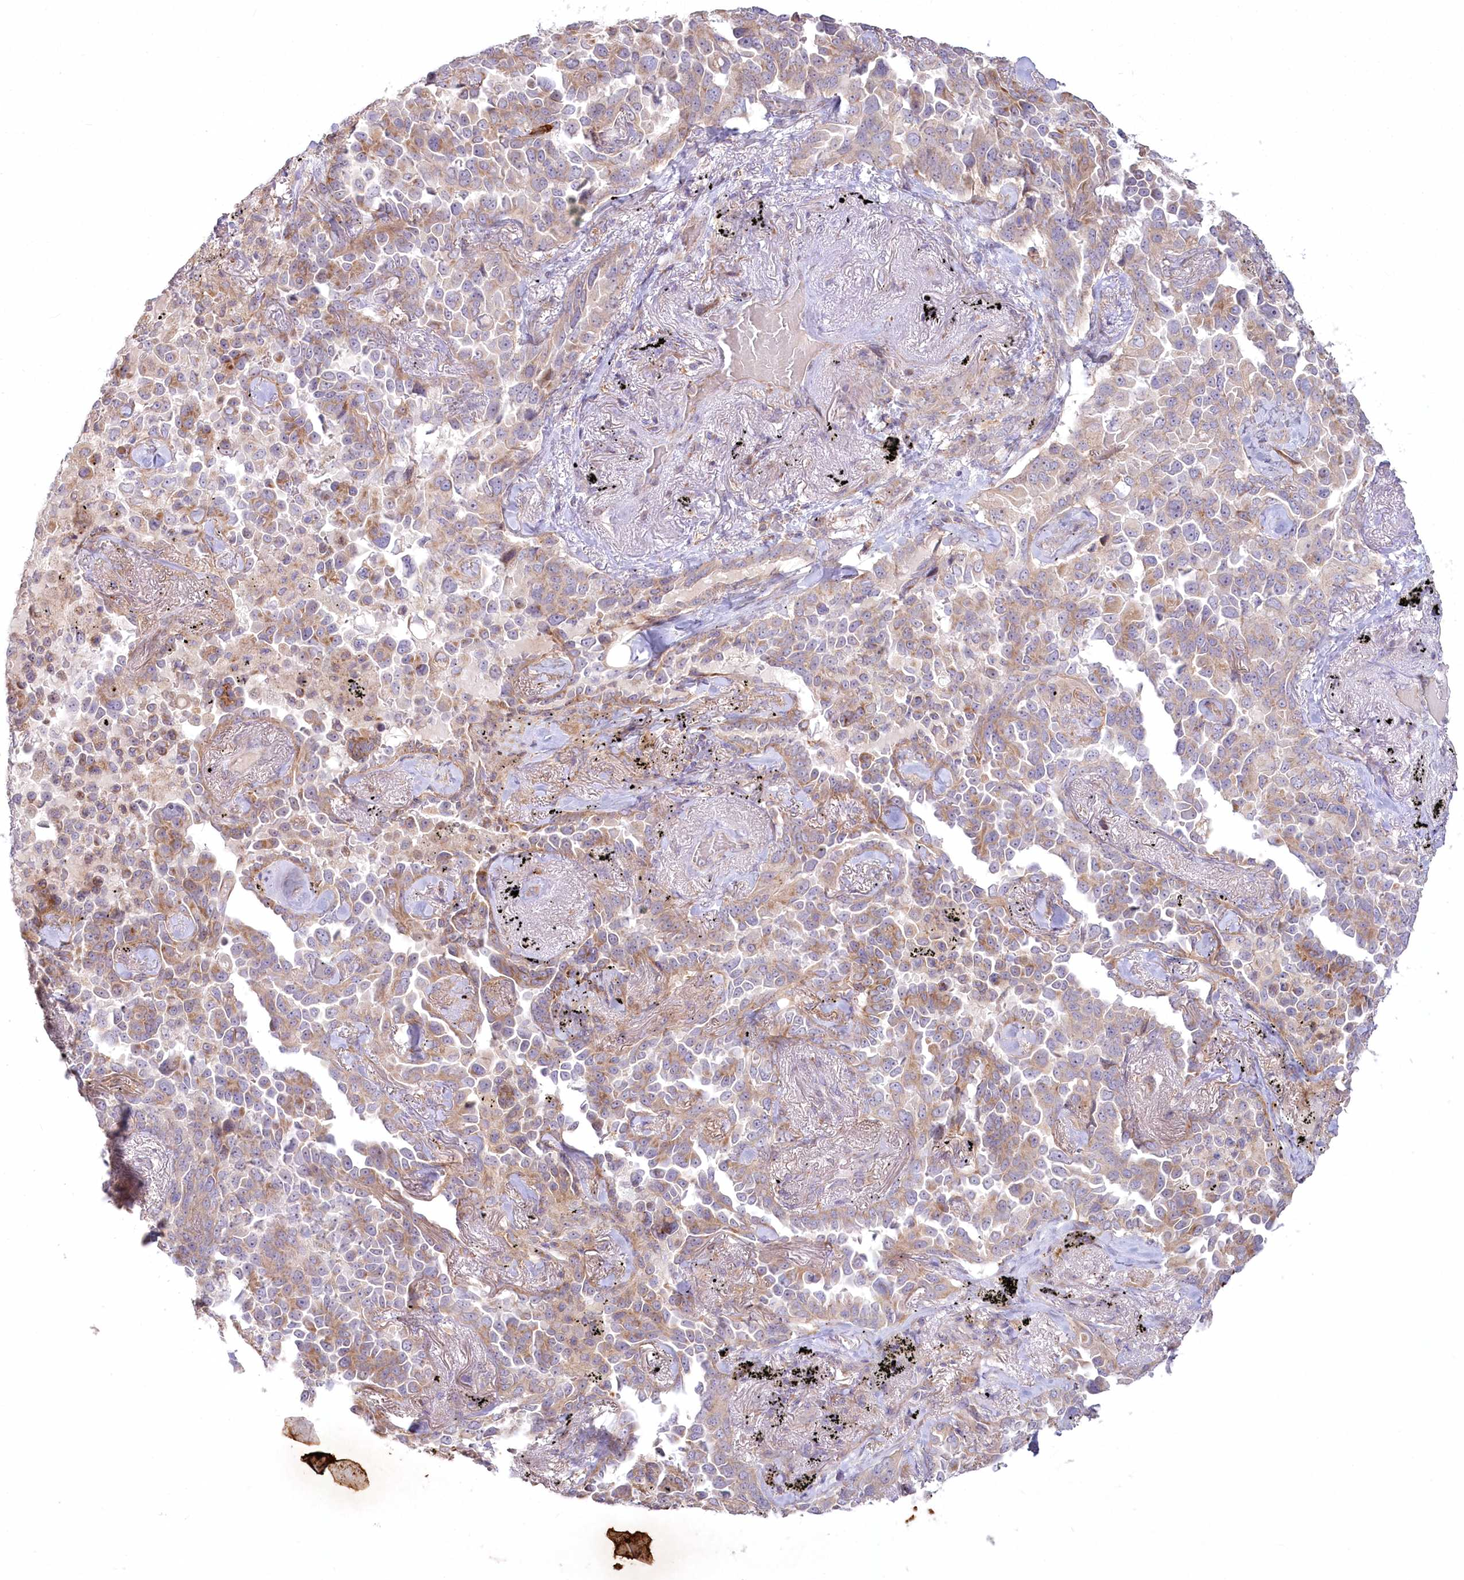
{"staining": {"intensity": "weak", "quantity": ">75%", "location": "cytoplasmic/membranous"}, "tissue": "lung cancer", "cell_type": "Tumor cells", "image_type": "cancer", "snomed": [{"axis": "morphology", "description": "Adenocarcinoma, NOS"}, {"axis": "topography", "description": "Lung"}], "caption": "This image demonstrates lung cancer stained with immunohistochemistry to label a protein in brown. The cytoplasmic/membranous of tumor cells show weak positivity for the protein. Nuclei are counter-stained blue.", "gene": "MTG1", "patient": {"sex": "female", "age": 67}}